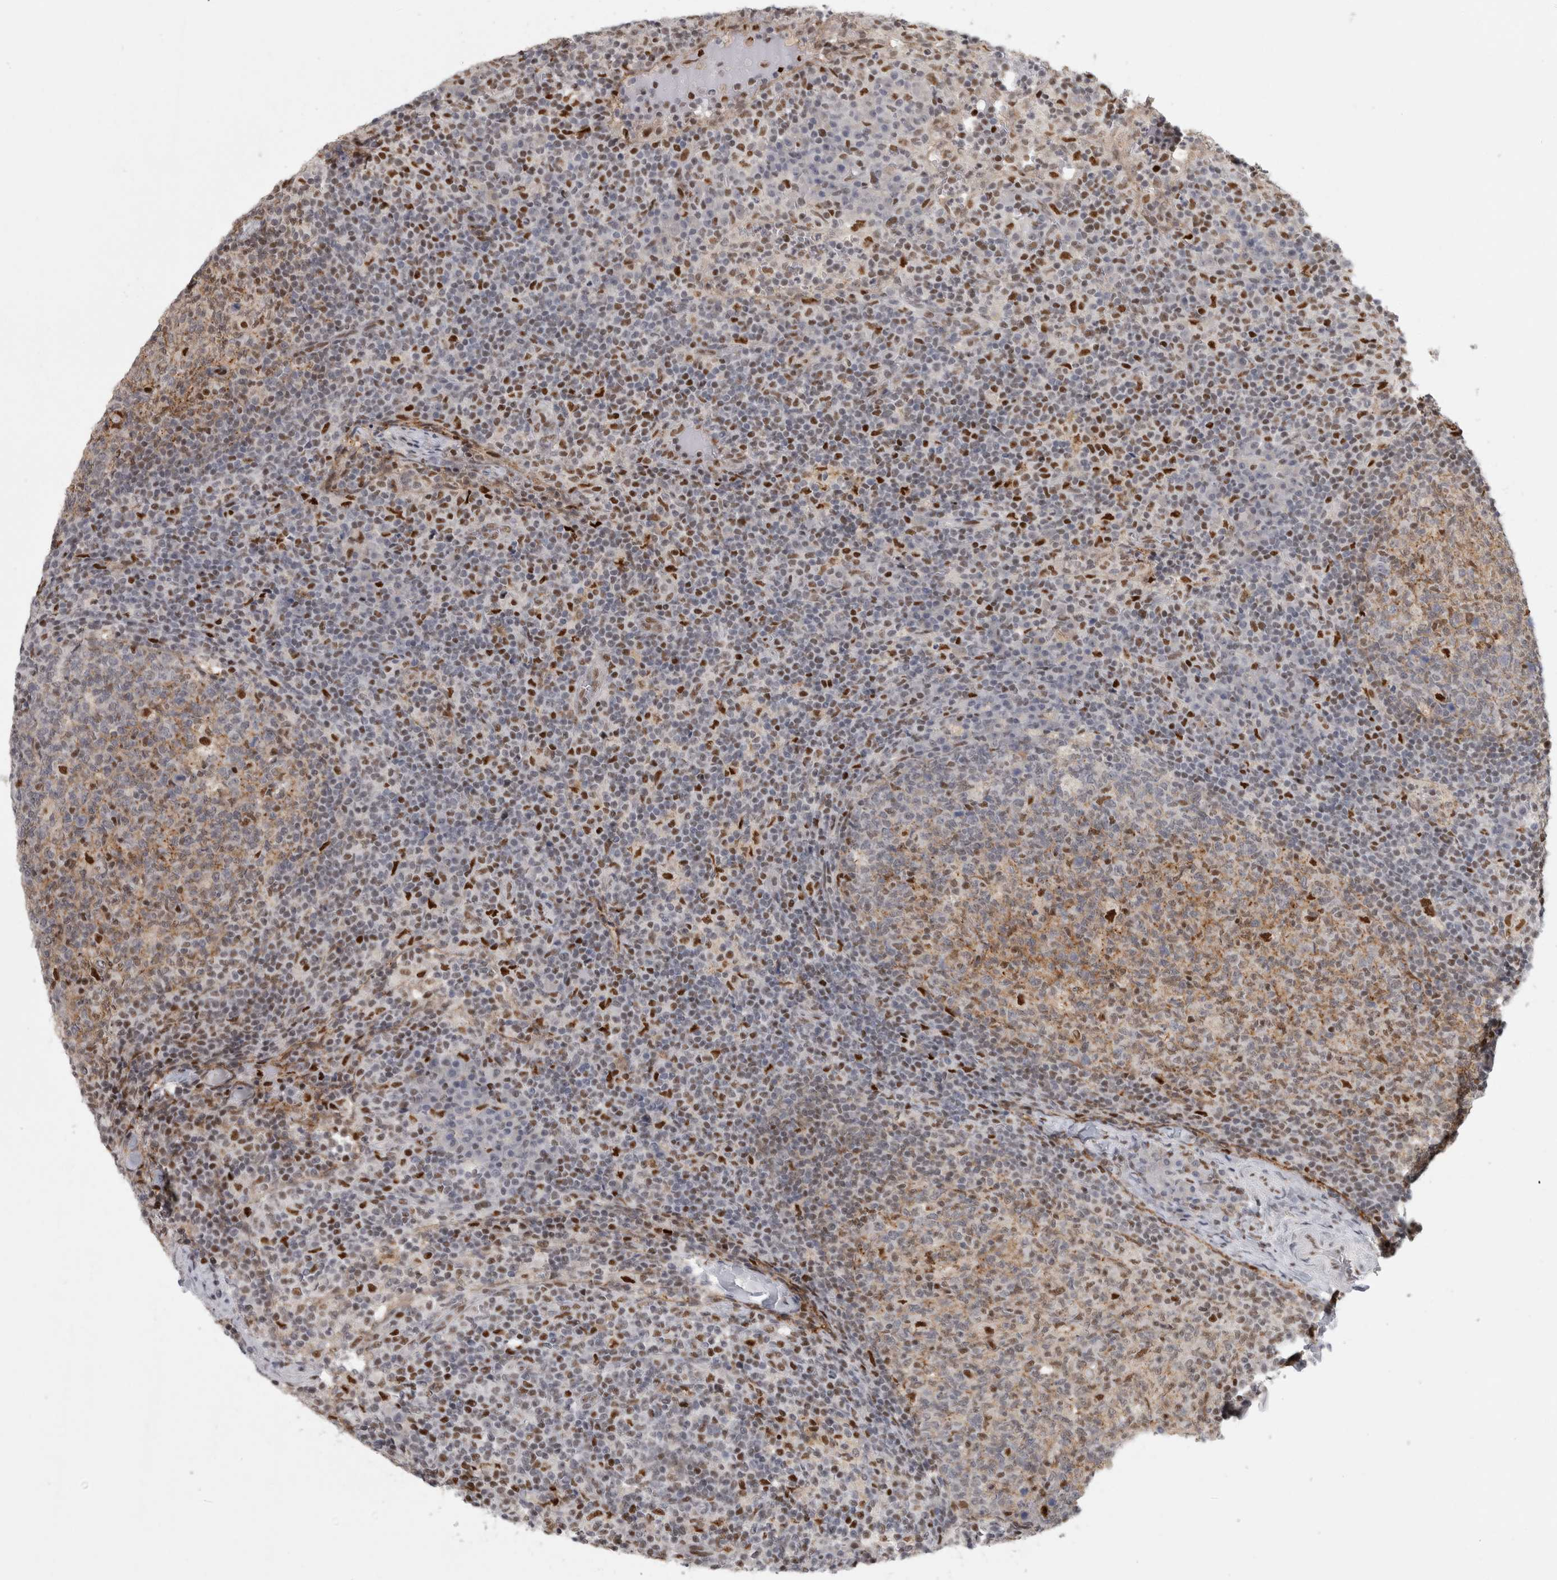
{"staining": {"intensity": "moderate", "quantity": "<25%", "location": "cytoplasmic/membranous,nuclear"}, "tissue": "lymph node", "cell_type": "Germinal center cells", "image_type": "normal", "snomed": [{"axis": "morphology", "description": "Normal tissue, NOS"}, {"axis": "morphology", "description": "Inflammation, NOS"}, {"axis": "topography", "description": "Lymph node"}], "caption": "Lymph node stained with DAB immunohistochemistry (IHC) reveals low levels of moderate cytoplasmic/membranous,nuclear positivity in approximately <25% of germinal center cells.", "gene": "SRARP", "patient": {"sex": "male", "age": 55}}